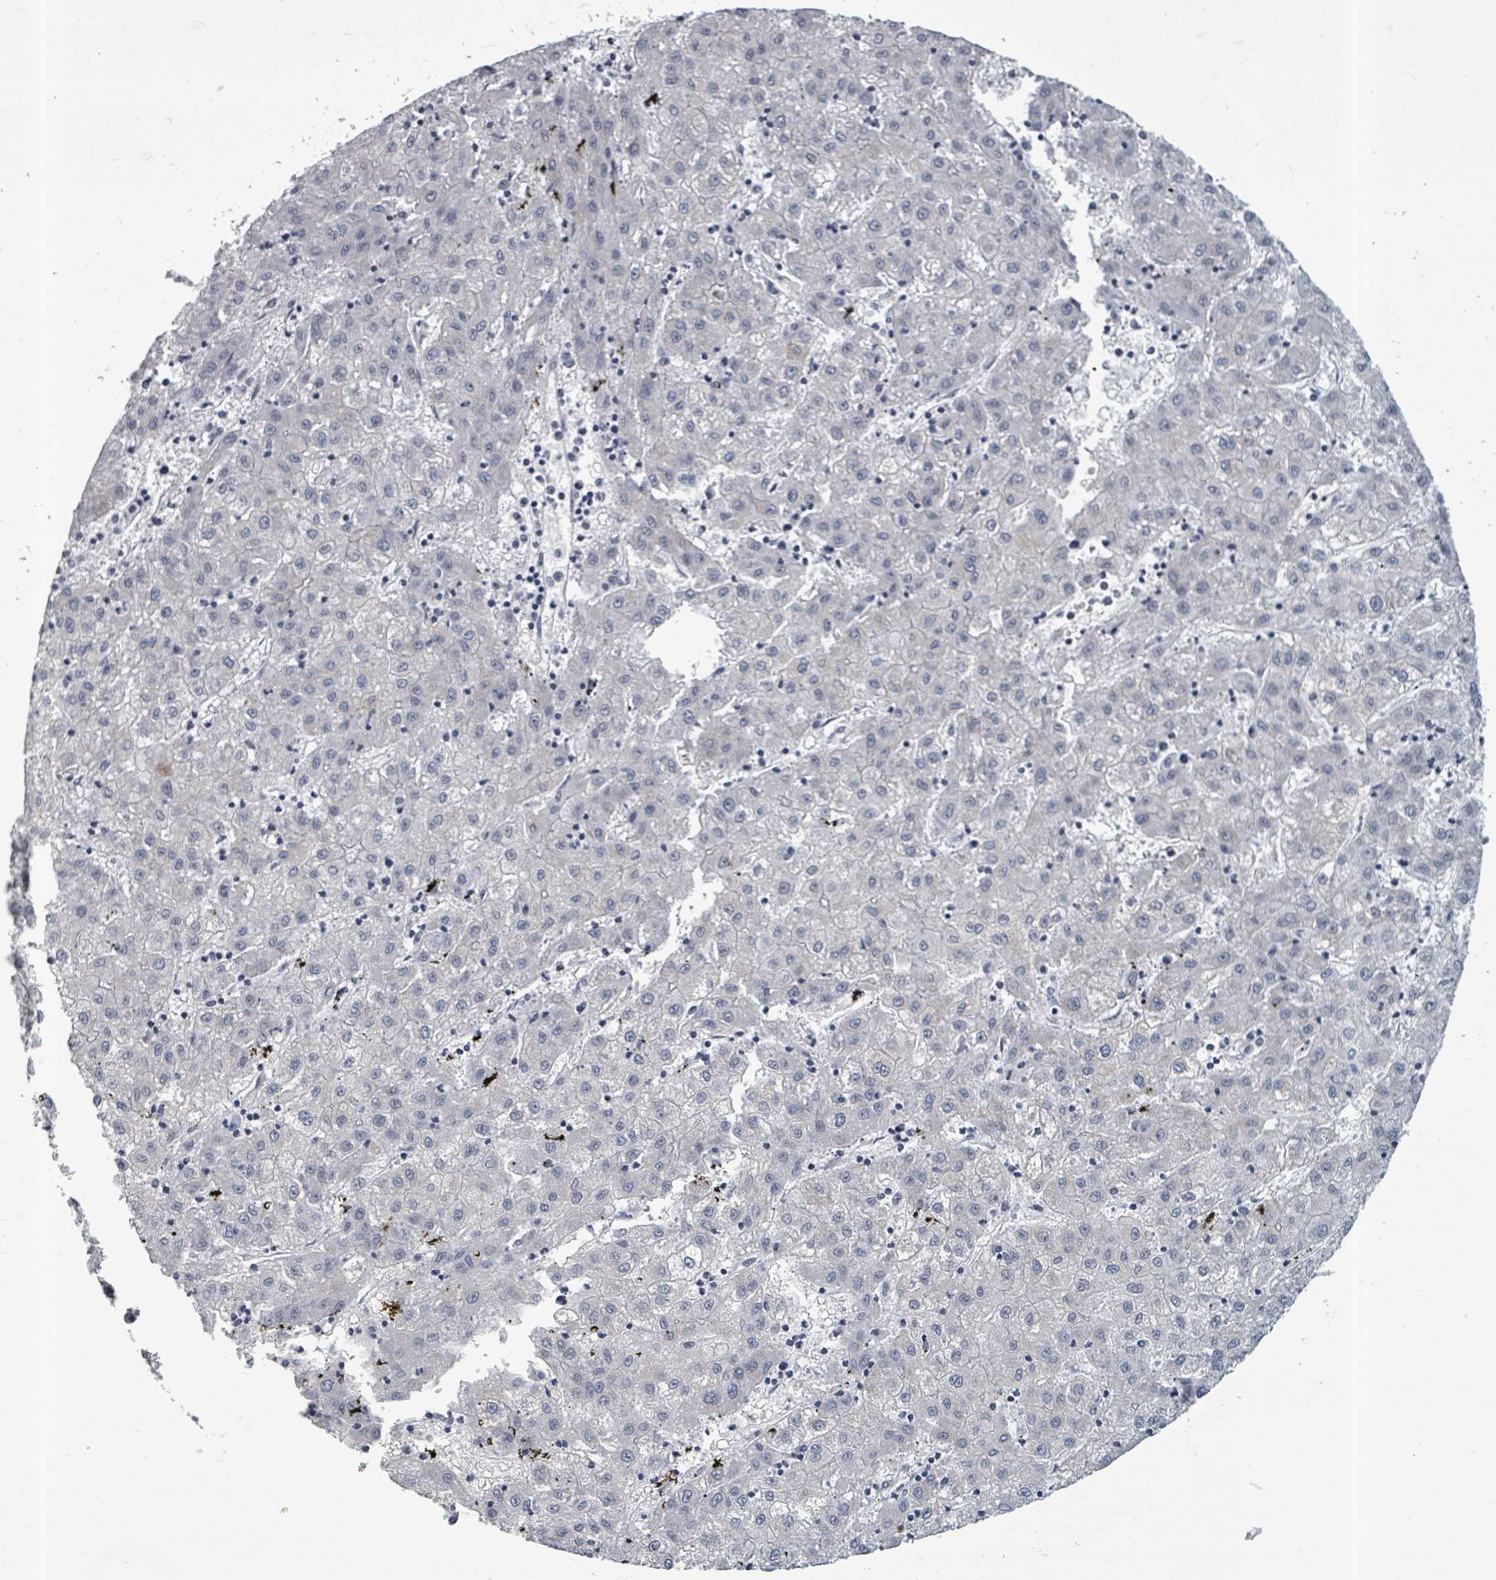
{"staining": {"intensity": "negative", "quantity": "none", "location": "none"}, "tissue": "liver cancer", "cell_type": "Tumor cells", "image_type": "cancer", "snomed": [{"axis": "morphology", "description": "Carcinoma, Hepatocellular, NOS"}, {"axis": "topography", "description": "Liver"}], "caption": "There is no significant positivity in tumor cells of hepatocellular carcinoma (liver). The staining is performed using DAB brown chromogen with nuclei counter-stained in using hematoxylin.", "gene": "PTPN20", "patient": {"sex": "male", "age": 72}}